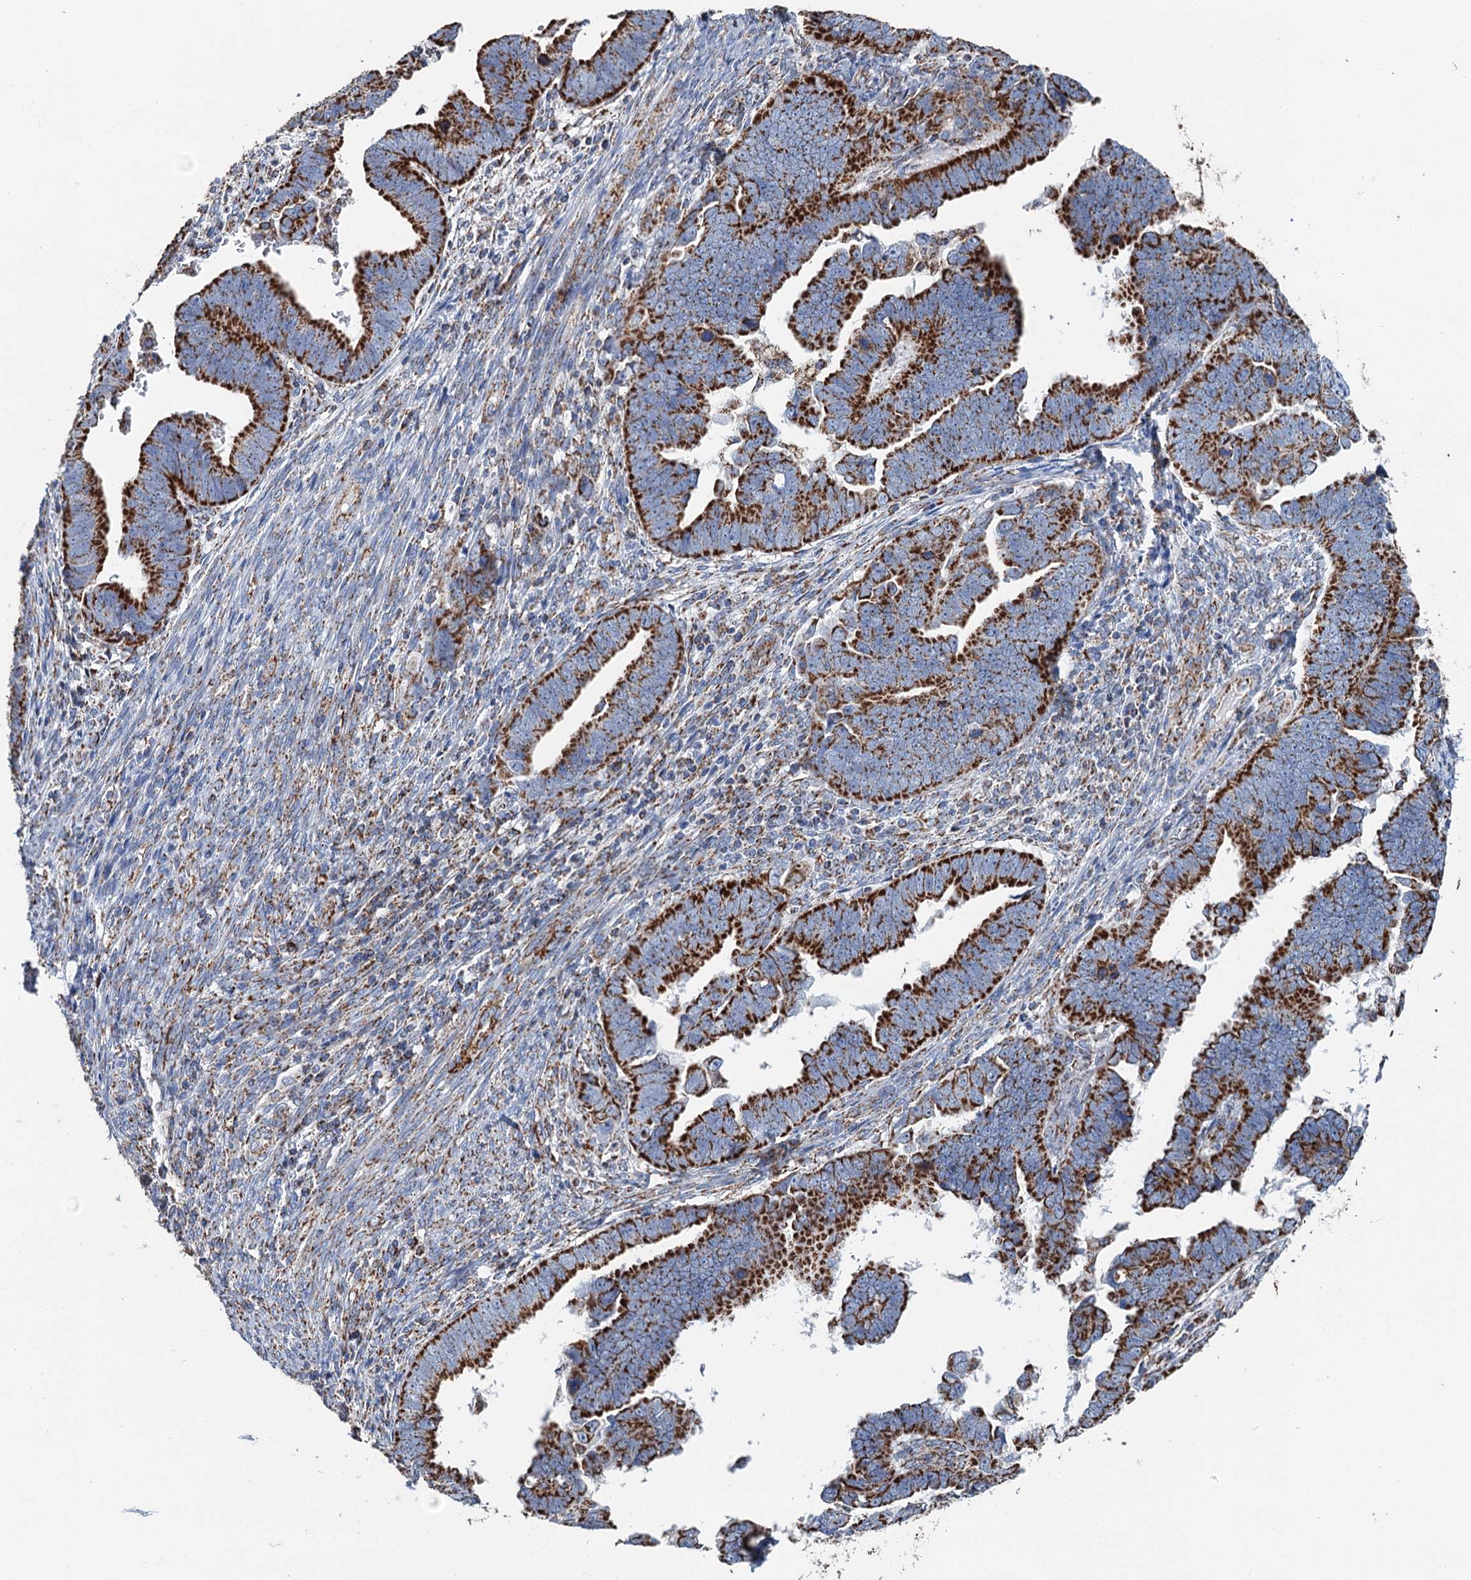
{"staining": {"intensity": "strong", "quantity": ">75%", "location": "cytoplasmic/membranous"}, "tissue": "endometrial cancer", "cell_type": "Tumor cells", "image_type": "cancer", "snomed": [{"axis": "morphology", "description": "Adenocarcinoma, NOS"}, {"axis": "topography", "description": "Endometrium"}], "caption": "Adenocarcinoma (endometrial) stained with DAB (3,3'-diaminobenzidine) IHC exhibits high levels of strong cytoplasmic/membranous expression in approximately >75% of tumor cells.", "gene": "IVD", "patient": {"sex": "female", "age": 75}}